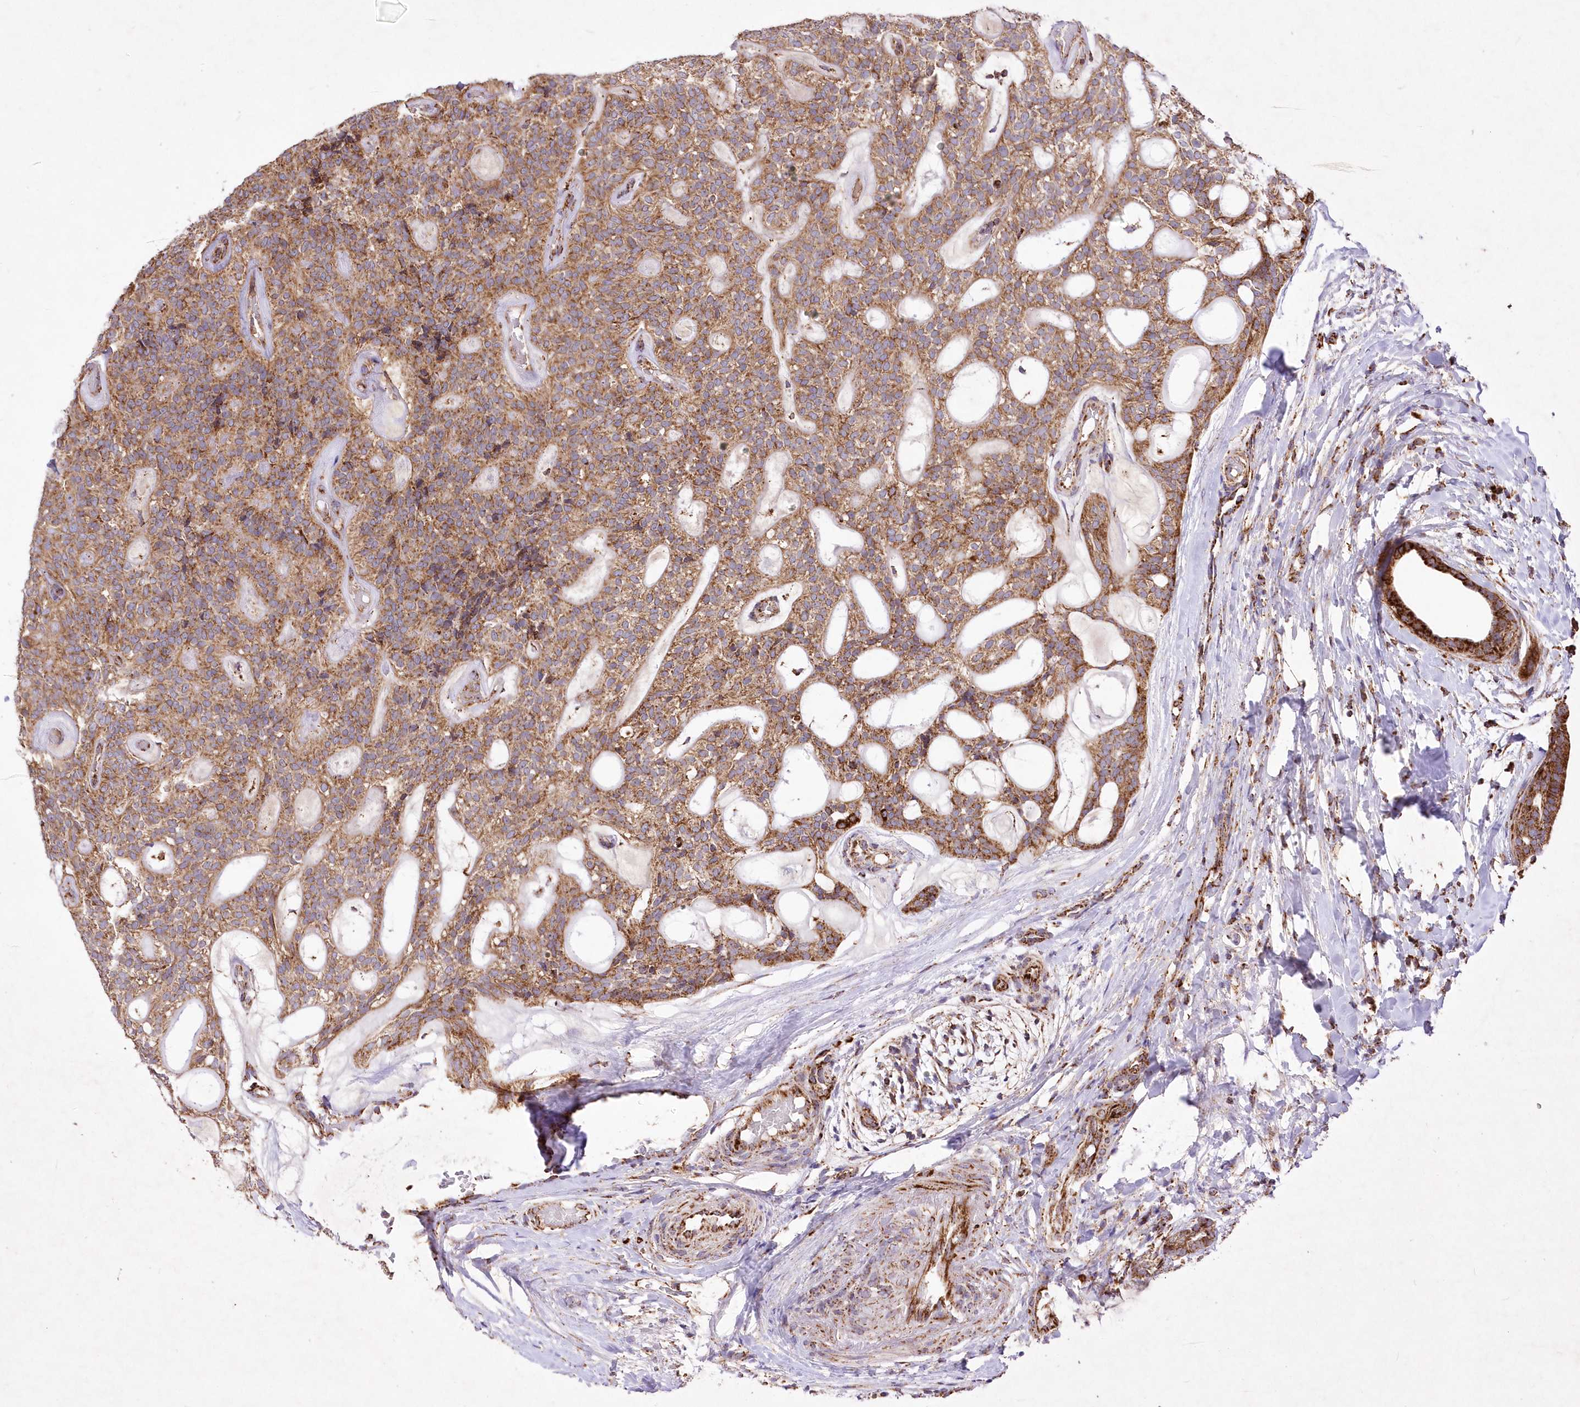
{"staining": {"intensity": "moderate", "quantity": ">75%", "location": "cytoplasmic/membranous"}, "tissue": "head and neck cancer", "cell_type": "Tumor cells", "image_type": "cancer", "snomed": [{"axis": "morphology", "description": "Adenocarcinoma, NOS"}, {"axis": "topography", "description": "Head-Neck"}], "caption": "An image of head and neck cancer stained for a protein exhibits moderate cytoplasmic/membranous brown staining in tumor cells.", "gene": "ASNSD1", "patient": {"sex": "male", "age": 66}}